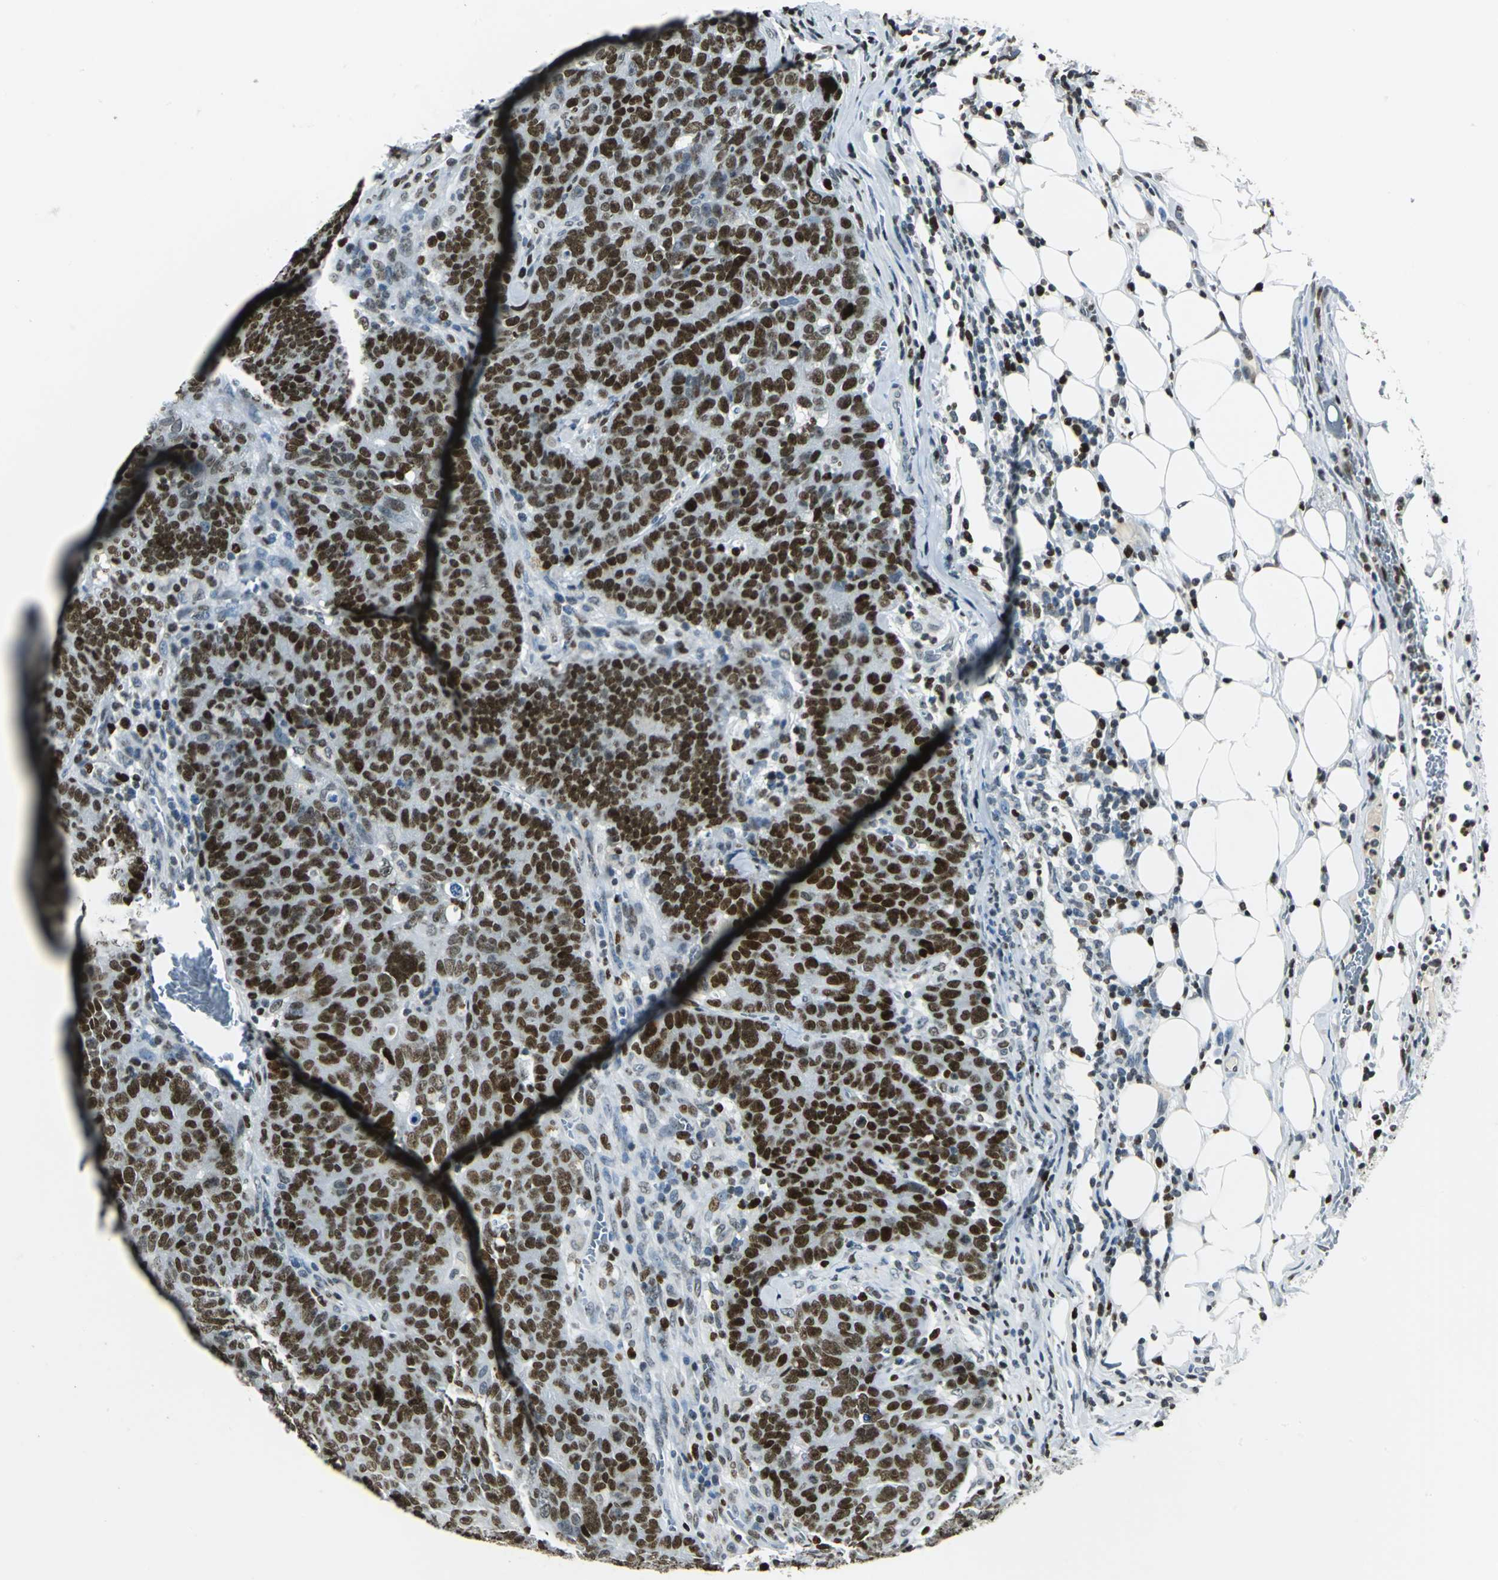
{"staining": {"intensity": "strong", "quantity": ">75%", "location": "nuclear"}, "tissue": "colorectal cancer", "cell_type": "Tumor cells", "image_type": "cancer", "snomed": [{"axis": "morphology", "description": "Adenocarcinoma, NOS"}, {"axis": "topography", "description": "Colon"}], "caption": "Protein expression analysis of human adenocarcinoma (colorectal) reveals strong nuclear positivity in about >75% of tumor cells.", "gene": "MCM4", "patient": {"sex": "female", "age": 53}}